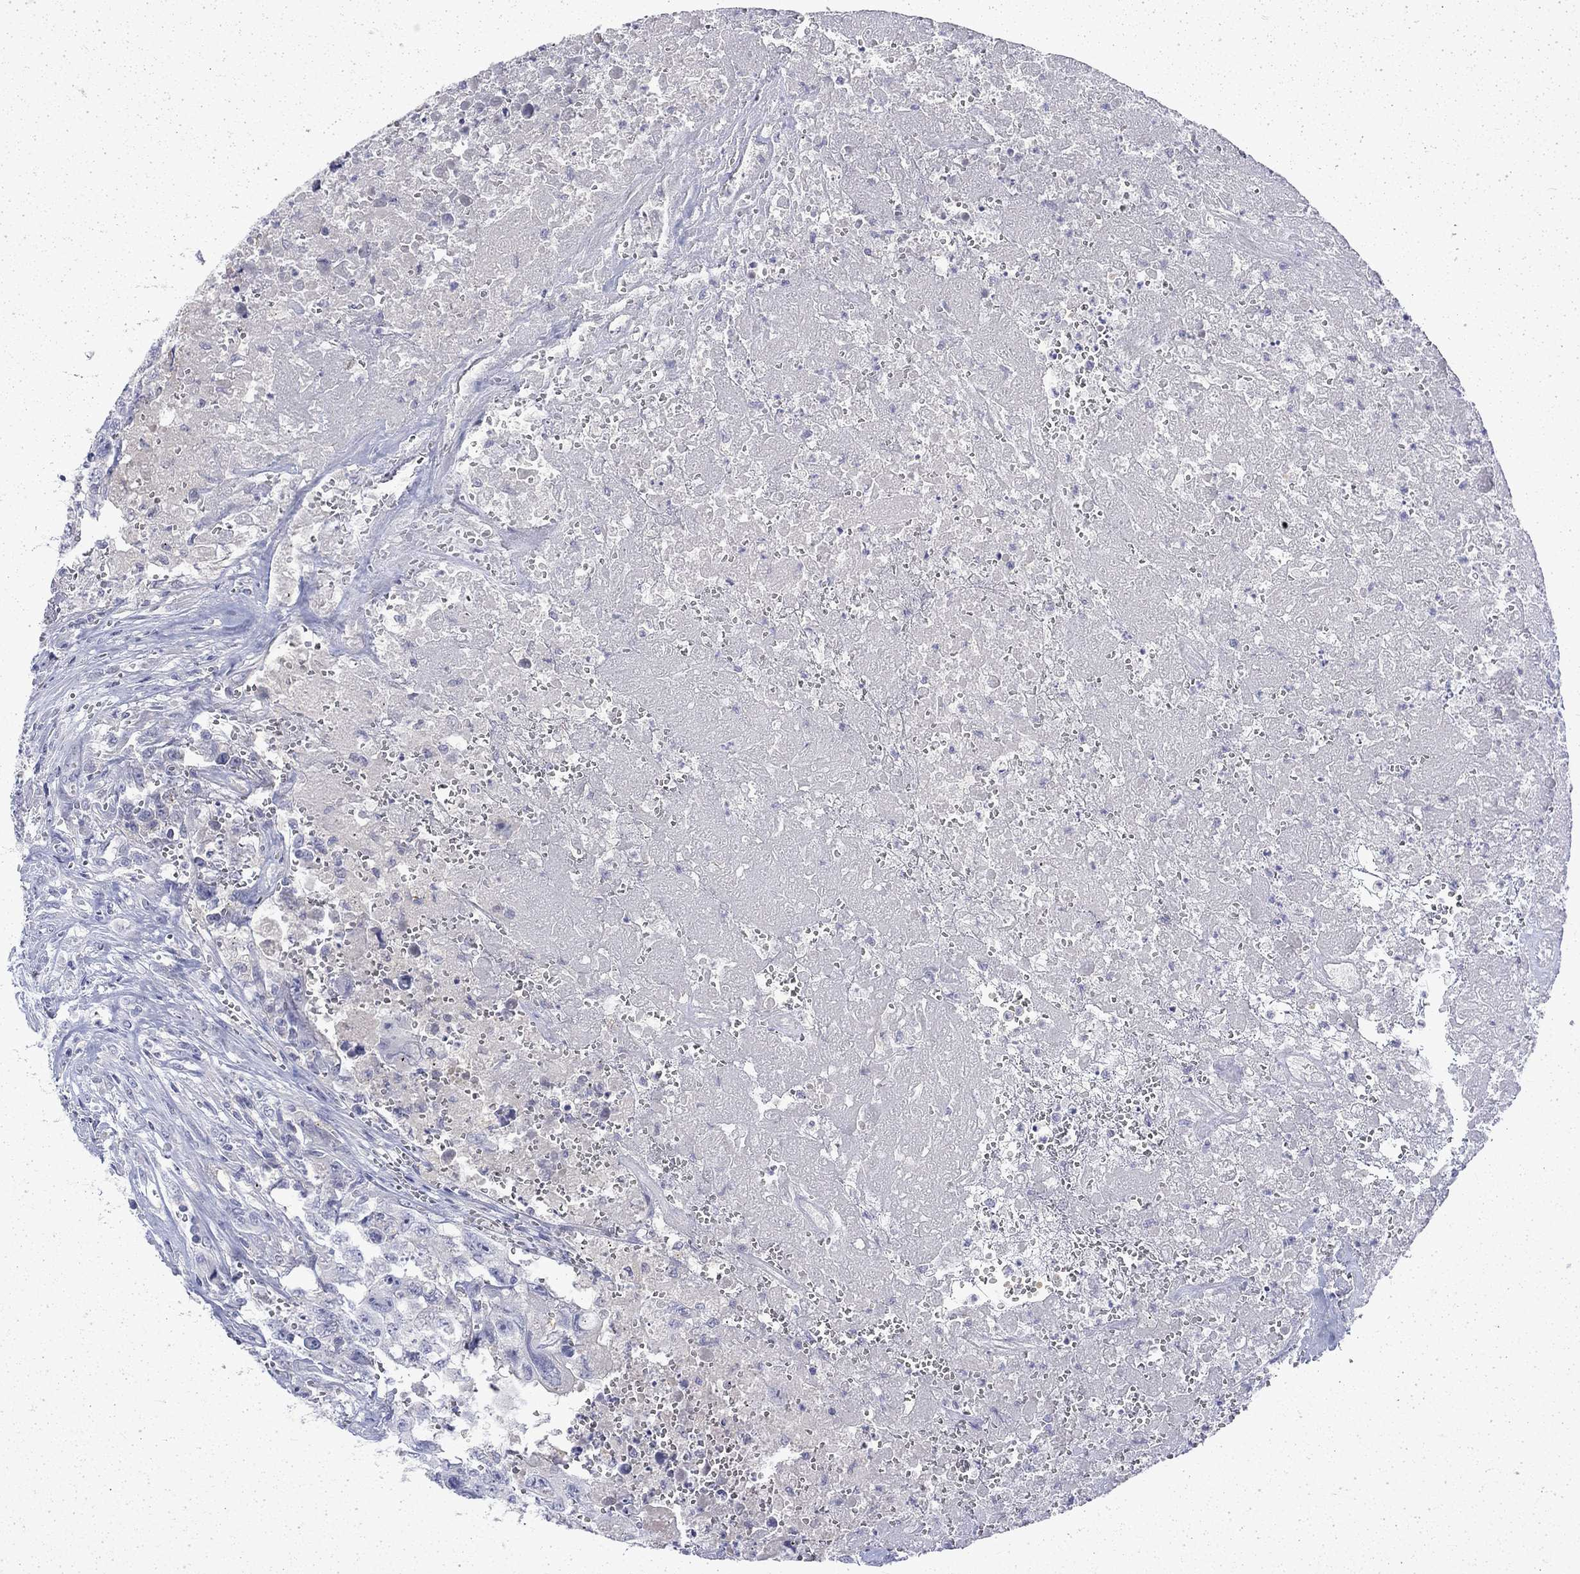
{"staining": {"intensity": "negative", "quantity": "none", "location": "none"}, "tissue": "testis cancer", "cell_type": "Tumor cells", "image_type": "cancer", "snomed": [{"axis": "morphology", "description": "Carcinoma, Embryonal, NOS"}, {"axis": "topography", "description": "Testis"}], "caption": "This is an IHC micrograph of human embryonal carcinoma (testis). There is no expression in tumor cells.", "gene": "ENPP6", "patient": {"sex": "male", "age": 24}}